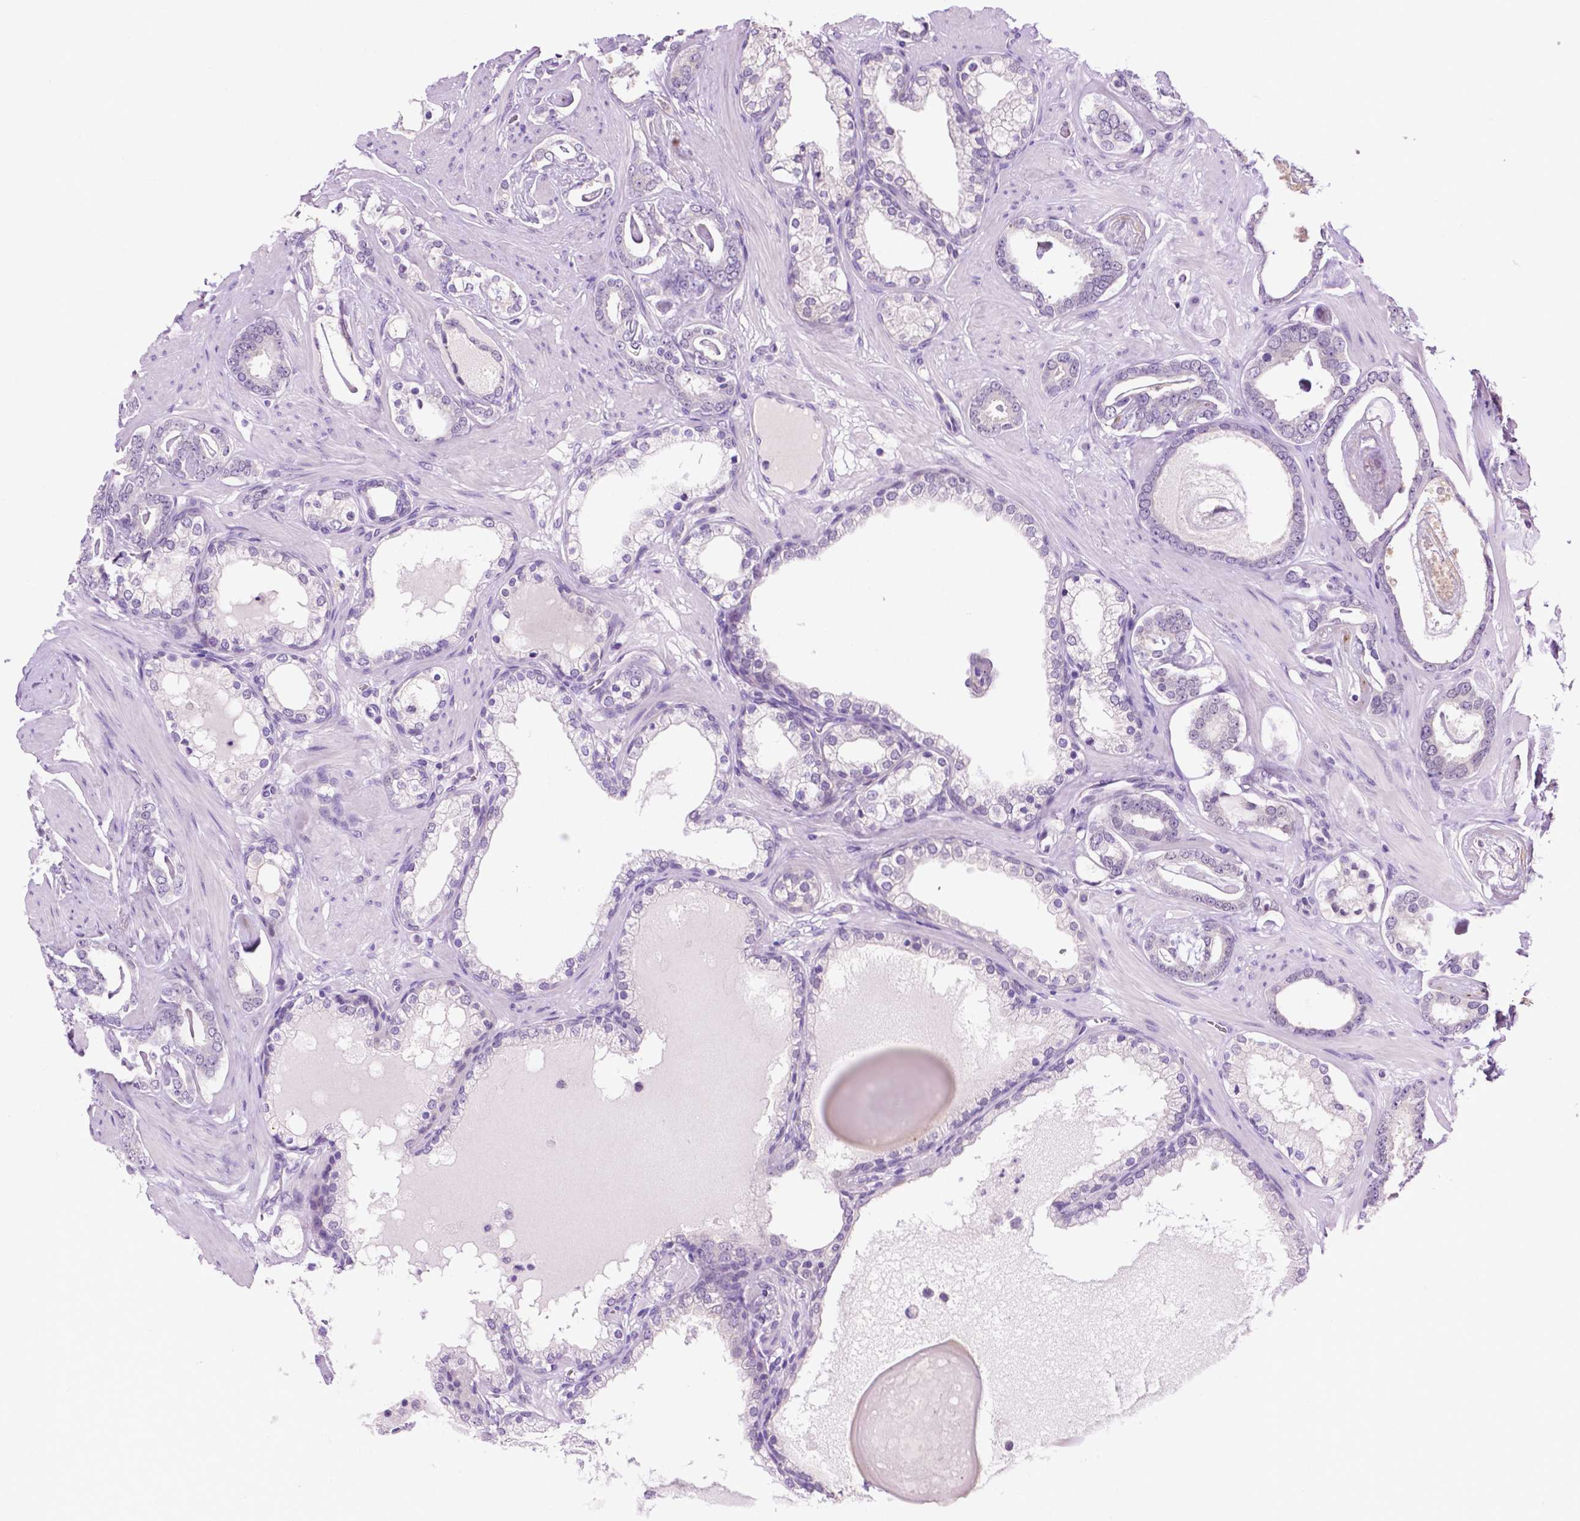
{"staining": {"intensity": "negative", "quantity": "none", "location": "none"}, "tissue": "prostate cancer", "cell_type": "Tumor cells", "image_type": "cancer", "snomed": [{"axis": "morphology", "description": "Adenocarcinoma, High grade"}, {"axis": "topography", "description": "Prostate"}], "caption": "High power microscopy photomicrograph of an immunohistochemistry photomicrograph of prostate cancer (adenocarcinoma (high-grade)), revealing no significant positivity in tumor cells.", "gene": "MMP27", "patient": {"sex": "male", "age": 63}}